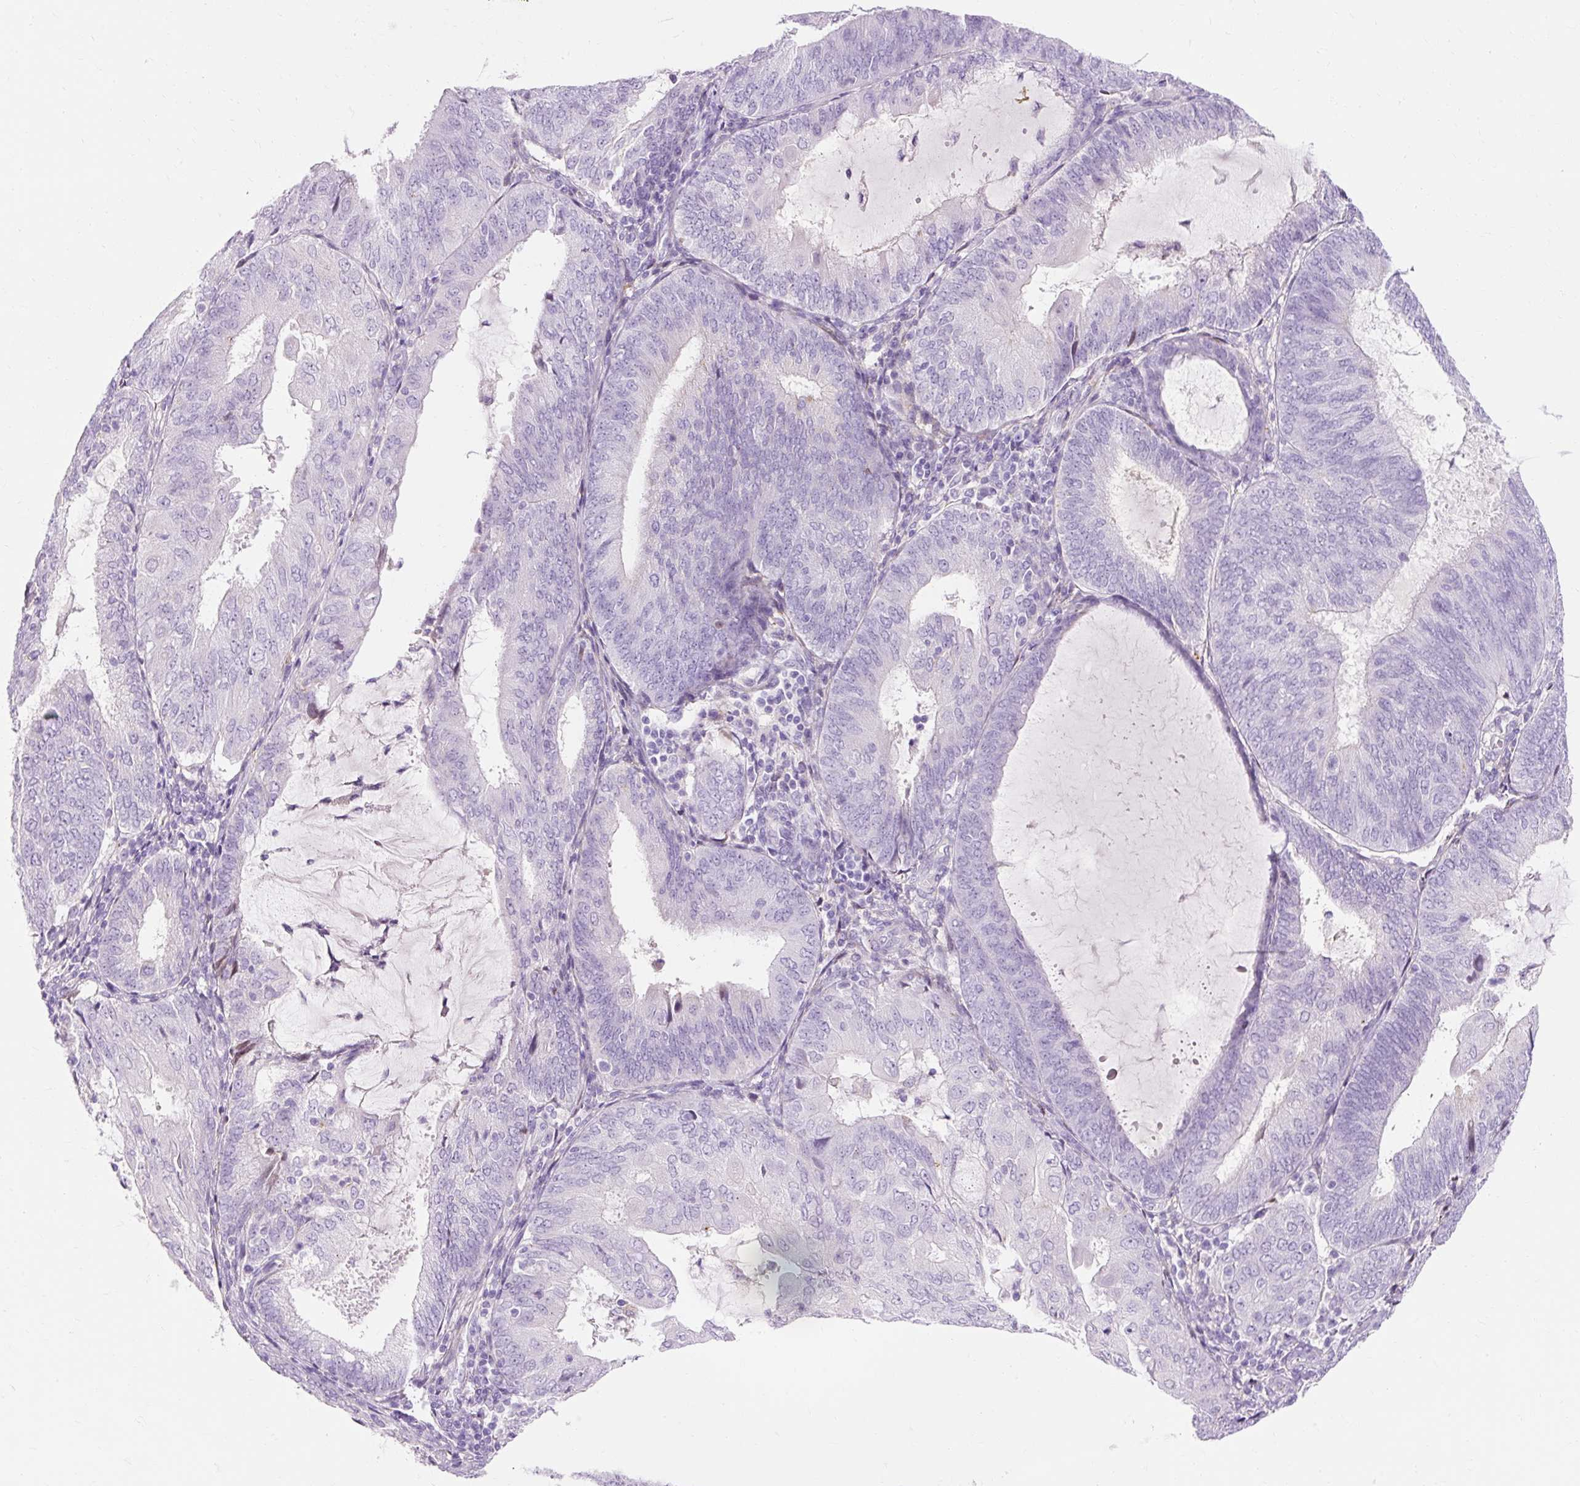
{"staining": {"intensity": "negative", "quantity": "none", "location": "none"}, "tissue": "endometrial cancer", "cell_type": "Tumor cells", "image_type": "cancer", "snomed": [{"axis": "morphology", "description": "Adenocarcinoma, NOS"}, {"axis": "topography", "description": "Endometrium"}], "caption": "Immunohistochemical staining of adenocarcinoma (endometrial) shows no significant positivity in tumor cells.", "gene": "CLDN25", "patient": {"sex": "female", "age": 81}}